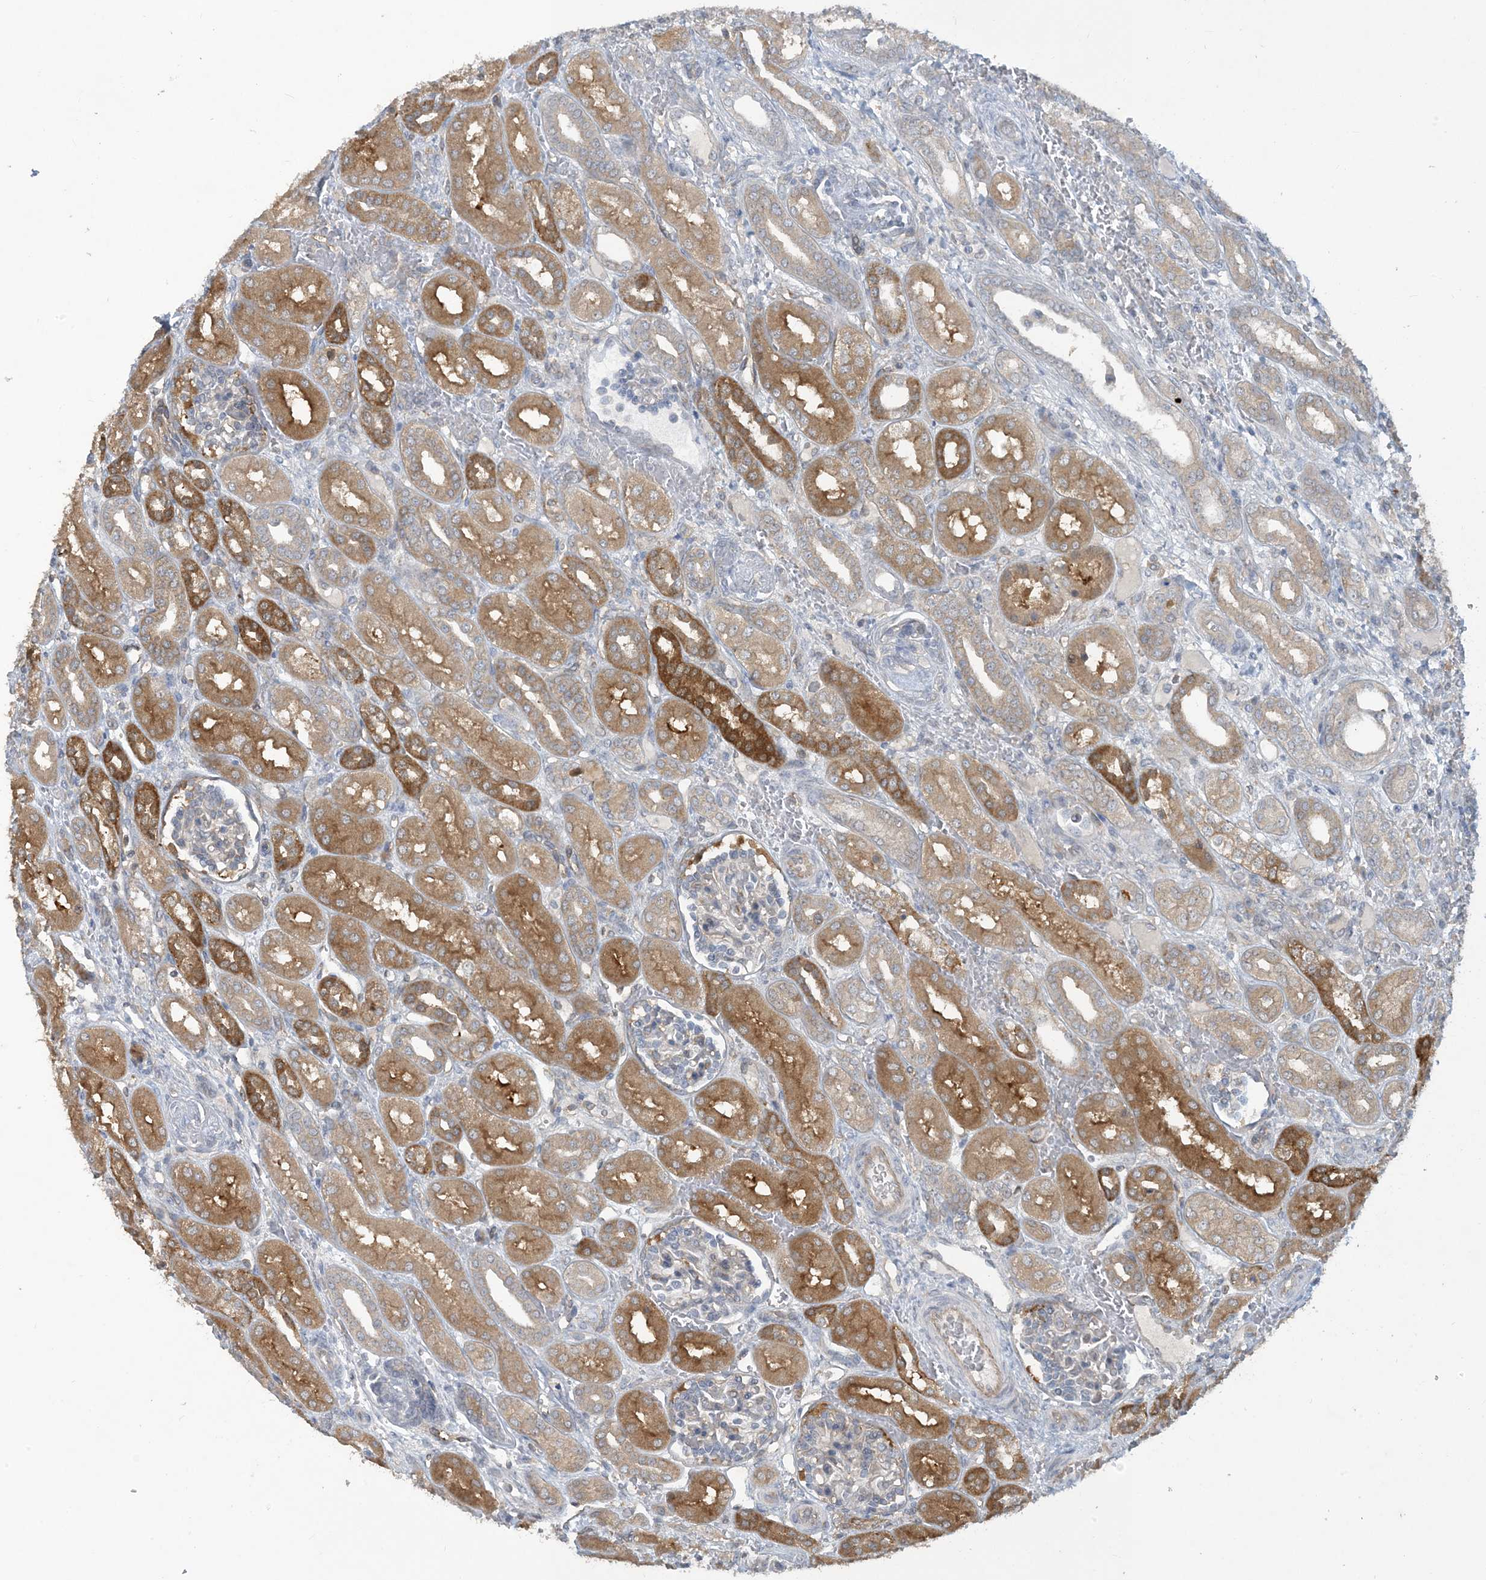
{"staining": {"intensity": "negative", "quantity": "none", "location": "none"}, "tissue": "kidney", "cell_type": "Cells in glomeruli", "image_type": "normal", "snomed": [{"axis": "morphology", "description": "Normal tissue, NOS"}, {"axis": "morphology", "description": "Neoplasm, malignant, NOS"}, {"axis": "topography", "description": "Kidney"}], "caption": "Cells in glomeruli show no significant expression in unremarkable kidney. The staining is performed using DAB brown chromogen with nuclei counter-stained in using hematoxylin.", "gene": "CDS1", "patient": {"sex": "female", "age": 1}}